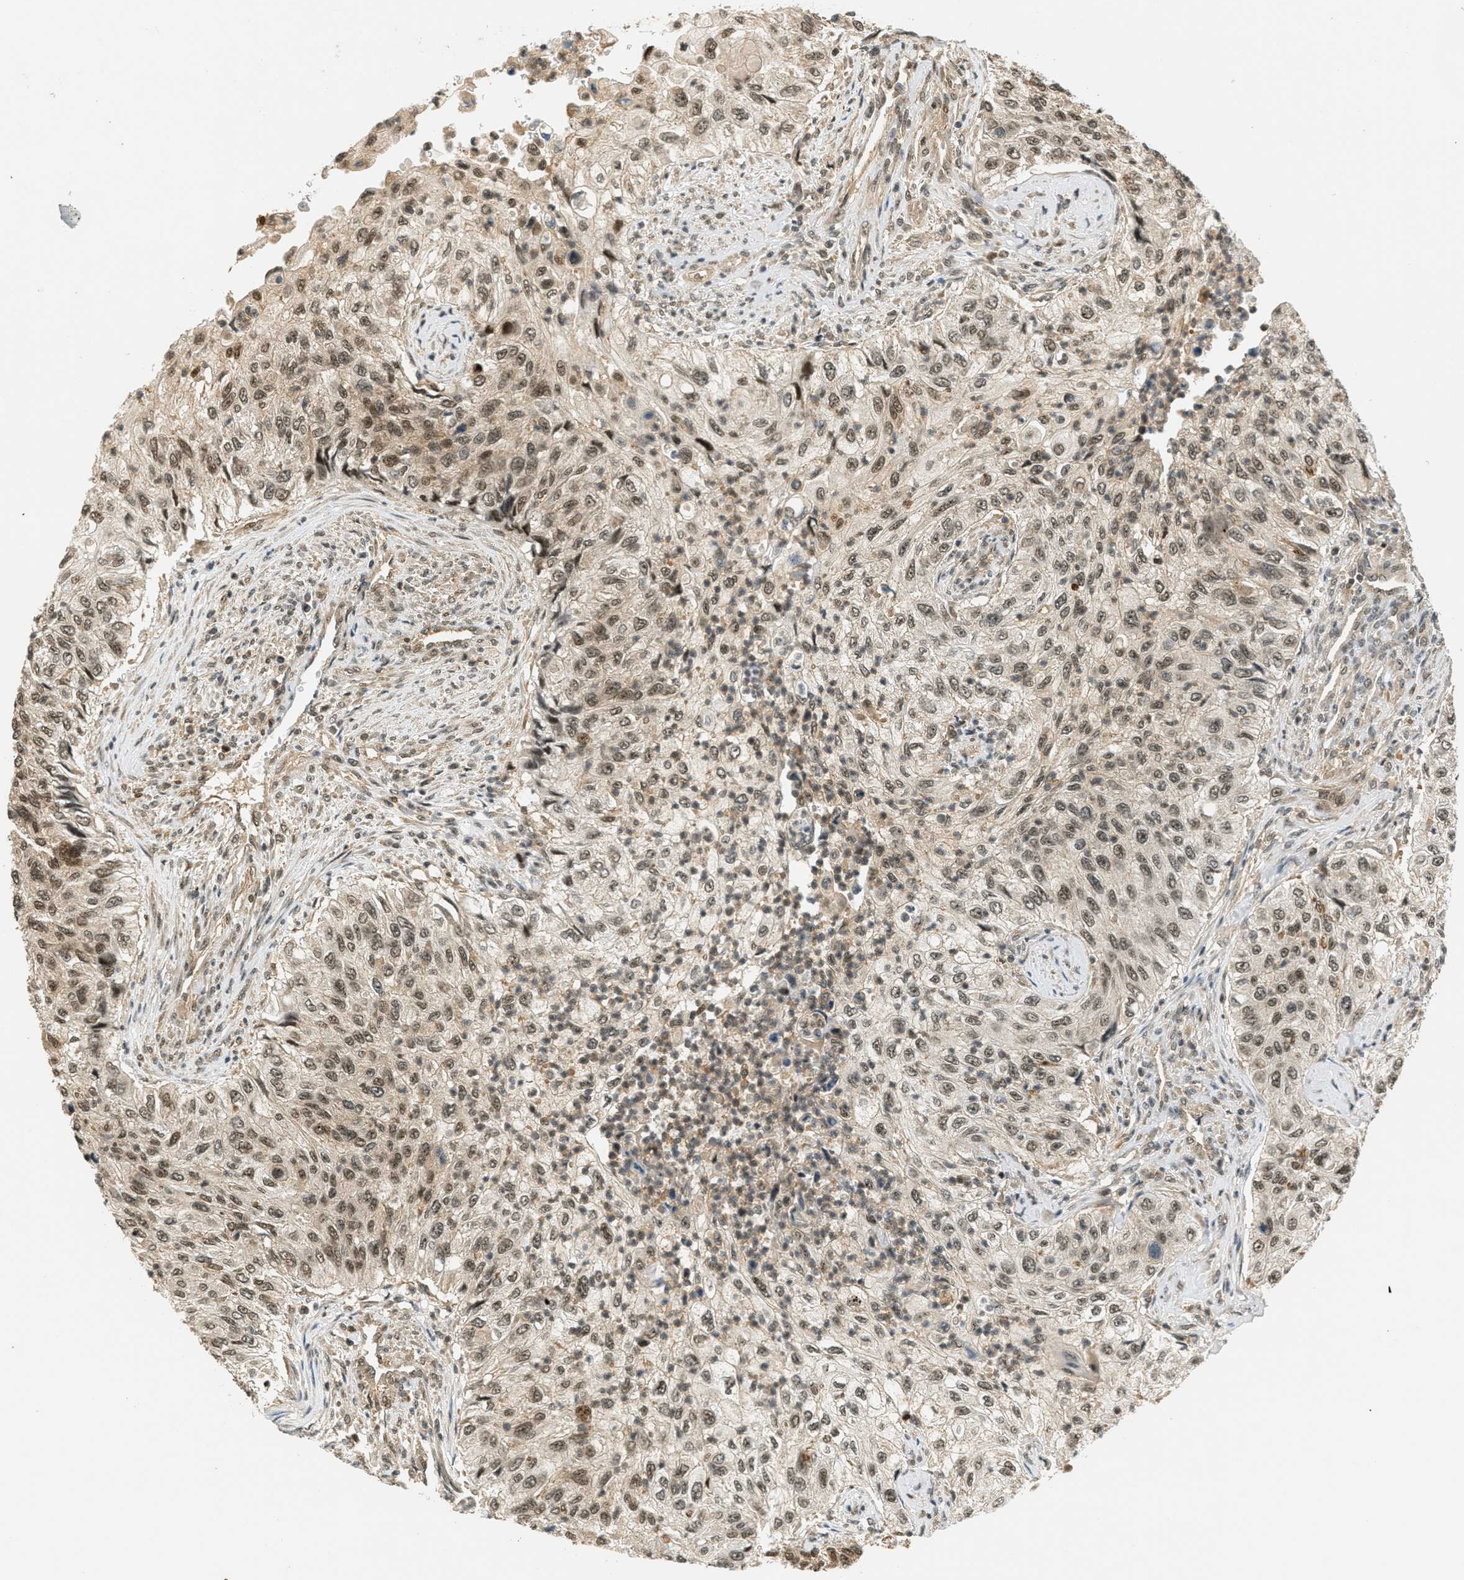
{"staining": {"intensity": "moderate", "quantity": ">75%", "location": "nuclear"}, "tissue": "urothelial cancer", "cell_type": "Tumor cells", "image_type": "cancer", "snomed": [{"axis": "morphology", "description": "Urothelial carcinoma, High grade"}, {"axis": "topography", "description": "Urinary bladder"}], "caption": "Immunohistochemistry (IHC) (DAB (3,3'-diaminobenzidine)) staining of human urothelial carcinoma (high-grade) exhibits moderate nuclear protein expression in approximately >75% of tumor cells.", "gene": "FOXM1", "patient": {"sex": "female", "age": 60}}